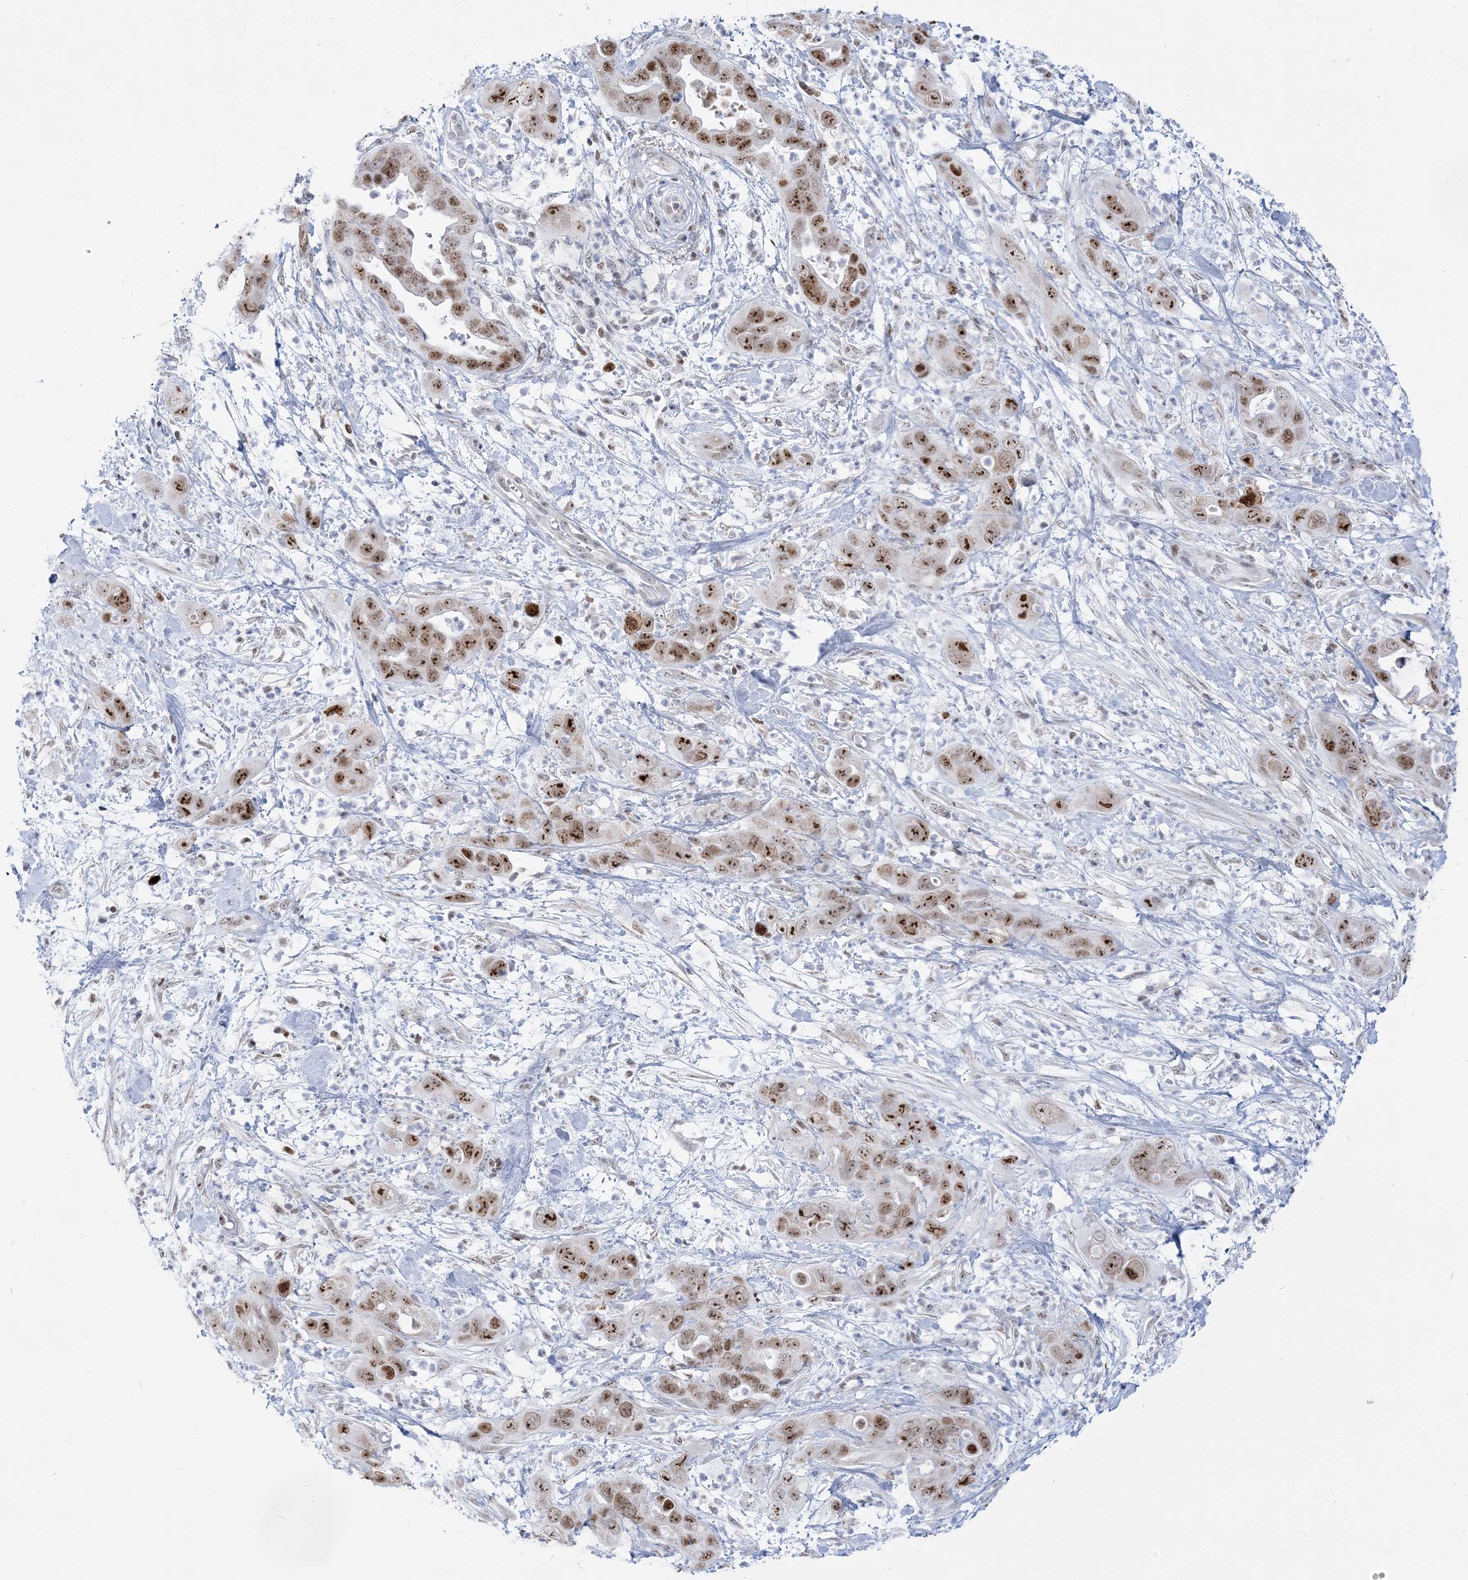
{"staining": {"intensity": "strong", "quantity": ">75%", "location": "nuclear"}, "tissue": "pancreatic cancer", "cell_type": "Tumor cells", "image_type": "cancer", "snomed": [{"axis": "morphology", "description": "Adenocarcinoma, NOS"}, {"axis": "topography", "description": "Pancreas"}], "caption": "Pancreatic adenocarcinoma stained with a brown dye demonstrates strong nuclear positive staining in approximately >75% of tumor cells.", "gene": "DDX21", "patient": {"sex": "female", "age": 71}}